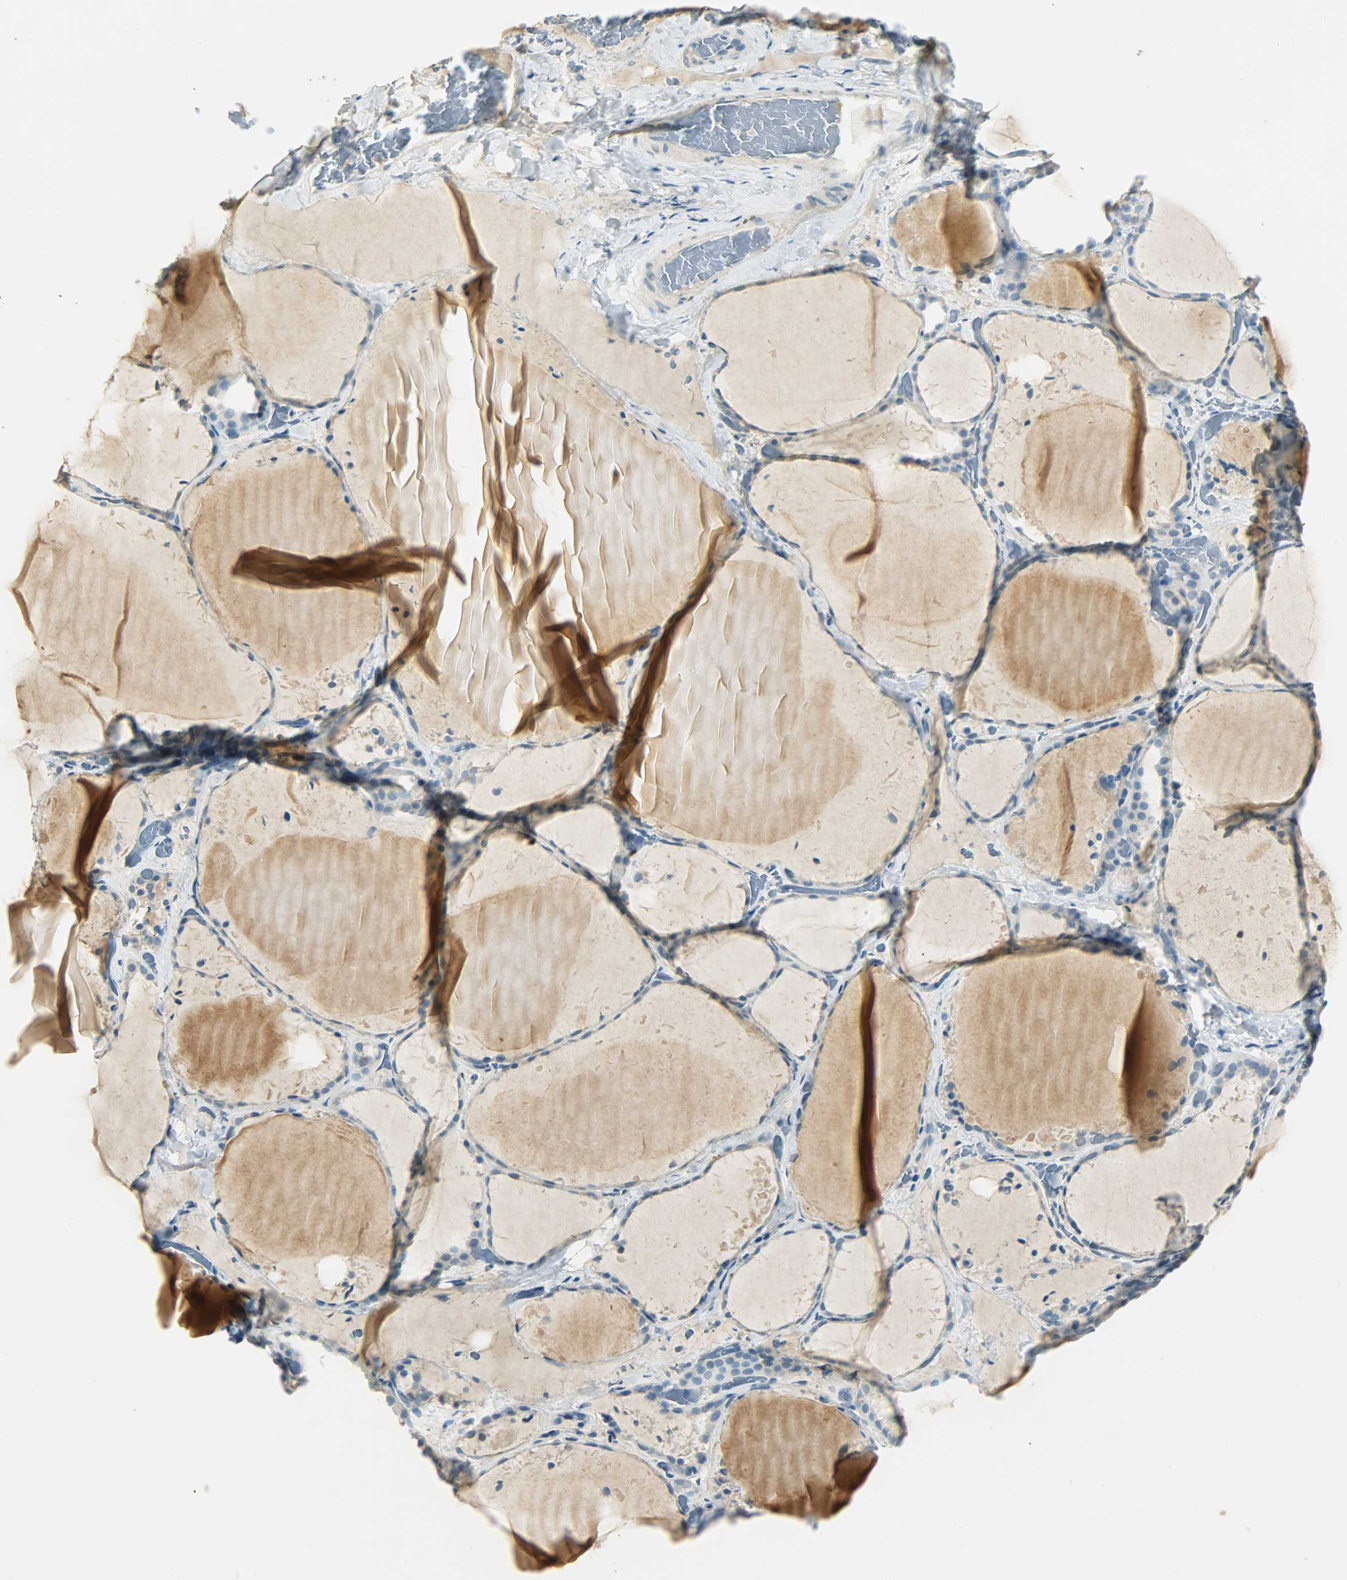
{"staining": {"intensity": "moderate", "quantity": "25%-75%", "location": "cytoplasmic/membranous"}, "tissue": "thyroid gland", "cell_type": "Glandular cells", "image_type": "normal", "snomed": [{"axis": "morphology", "description": "Normal tissue, NOS"}, {"axis": "topography", "description": "Thyroid gland"}], "caption": "A brown stain shows moderate cytoplasmic/membranous expression of a protein in glandular cells of normal thyroid gland.", "gene": "TPX2", "patient": {"sex": "female", "age": 22}}